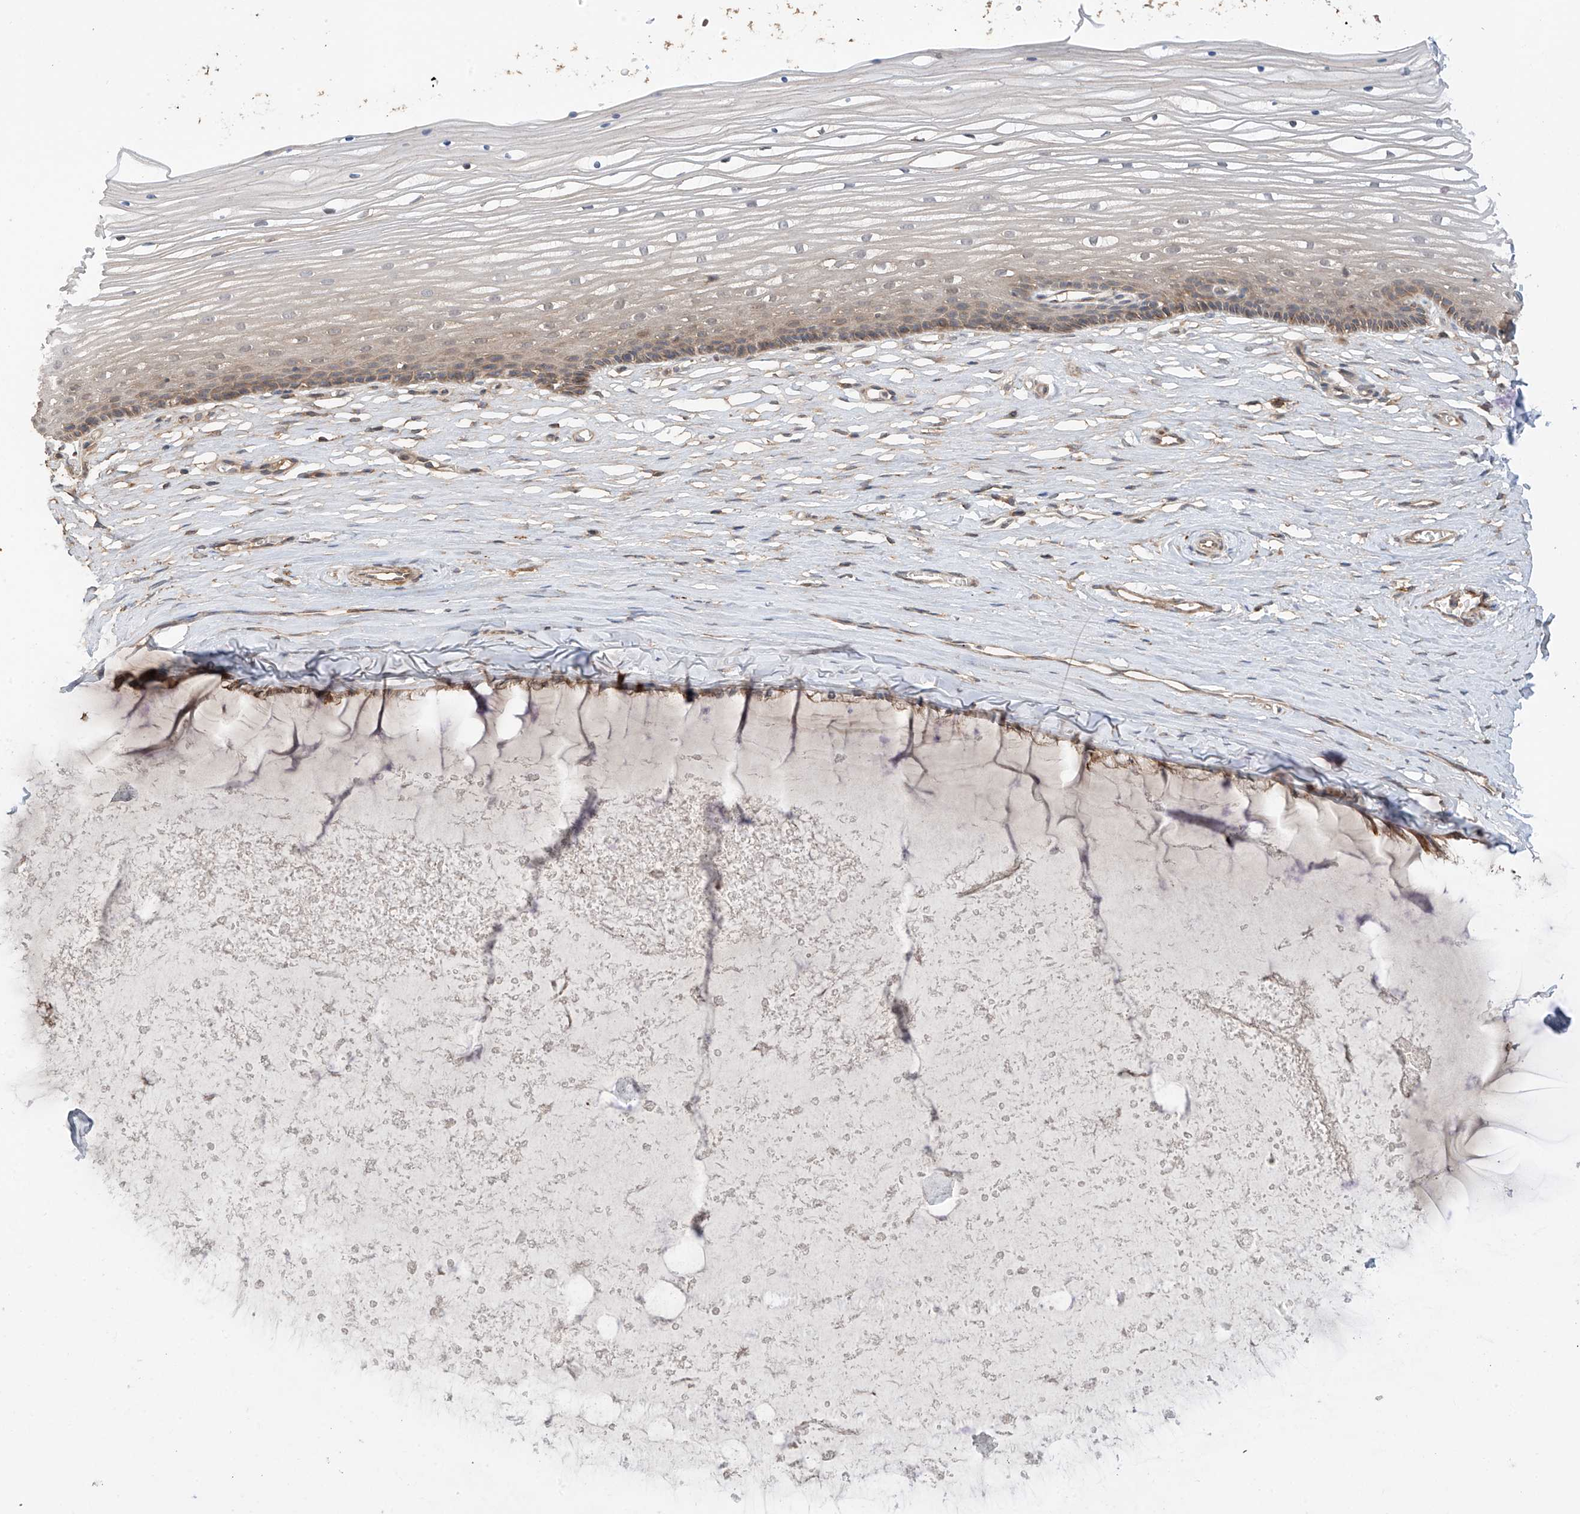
{"staining": {"intensity": "weak", "quantity": "25%-75%", "location": "cytoplasmic/membranous"}, "tissue": "vagina", "cell_type": "Squamous epithelial cells", "image_type": "normal", "snomed": [{"axis": "morphology", "description": "Normal tissue, NOS"}, {"axis": "topography", "description": "Vagina"}, {"axis": "topography", "description": "Cervix"}], "caption": "Immunohistochemistry of normal vagina shows low levels of weak cytoplasmic/membranous positivity in approximately 25%-75% of squamous epithelial cells.", "gene": "RPAIN", "patient": {"sex": "female", "age": 40}}